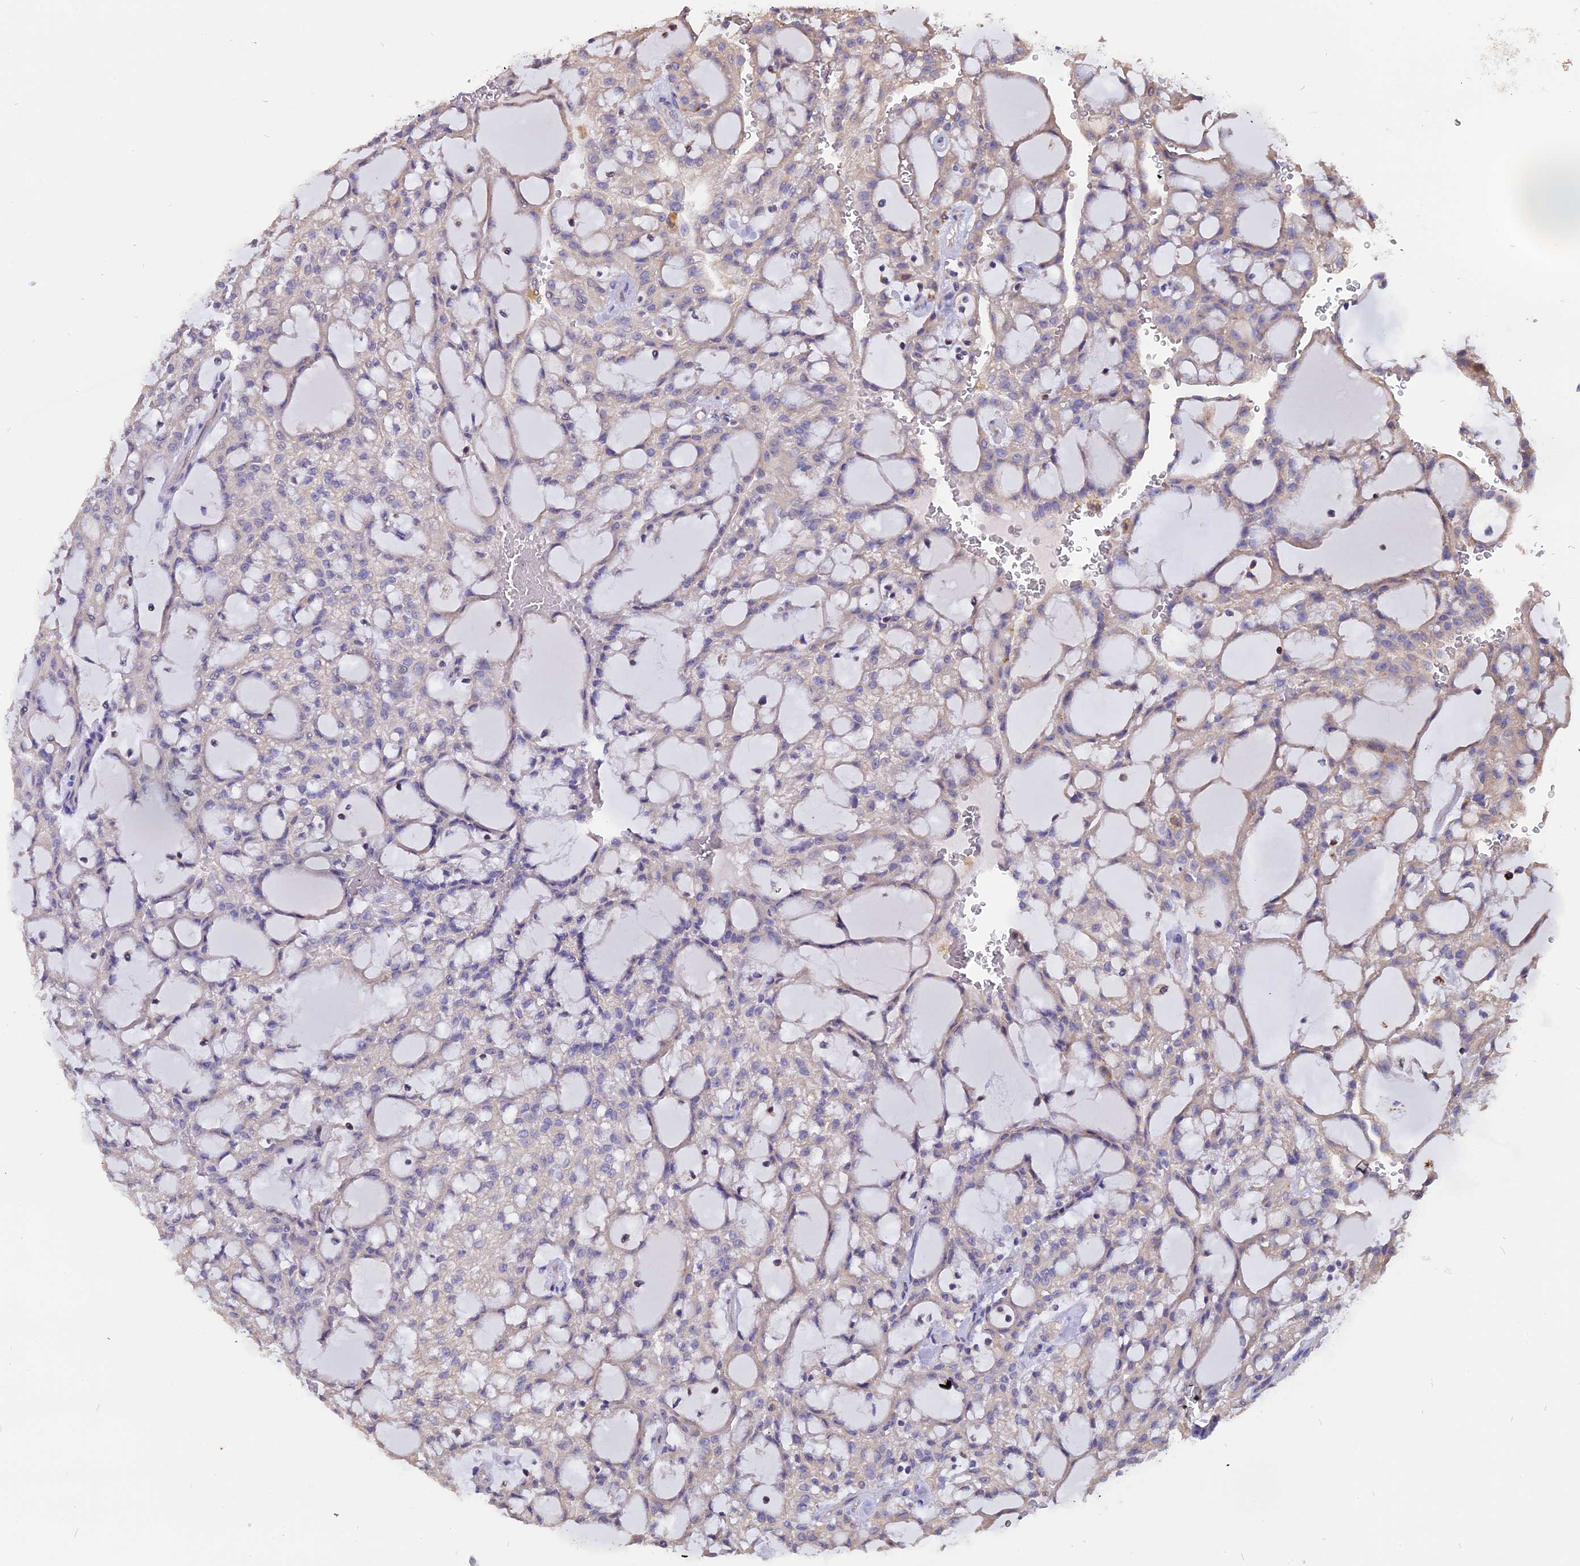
{"staining": {"intensity": "weak", "quantity": "<25%", "location": "cytoplasmic/membranous"}, "tissue": "renal cancer", "cell_type": "Tumor cells", "image_type": "cancer", "snomed": [{"axis": "morphology", "description": "Adenocarcinoma, NOS"}, {"axis": "topography", "description": "Kidney"}], "caption": "Immunohistochemical staining of renal cancer demonstrates no significant positivity in tumor cells.", "gene": "CARMIL2", "patient": {"sex": "male", "age": 63}}